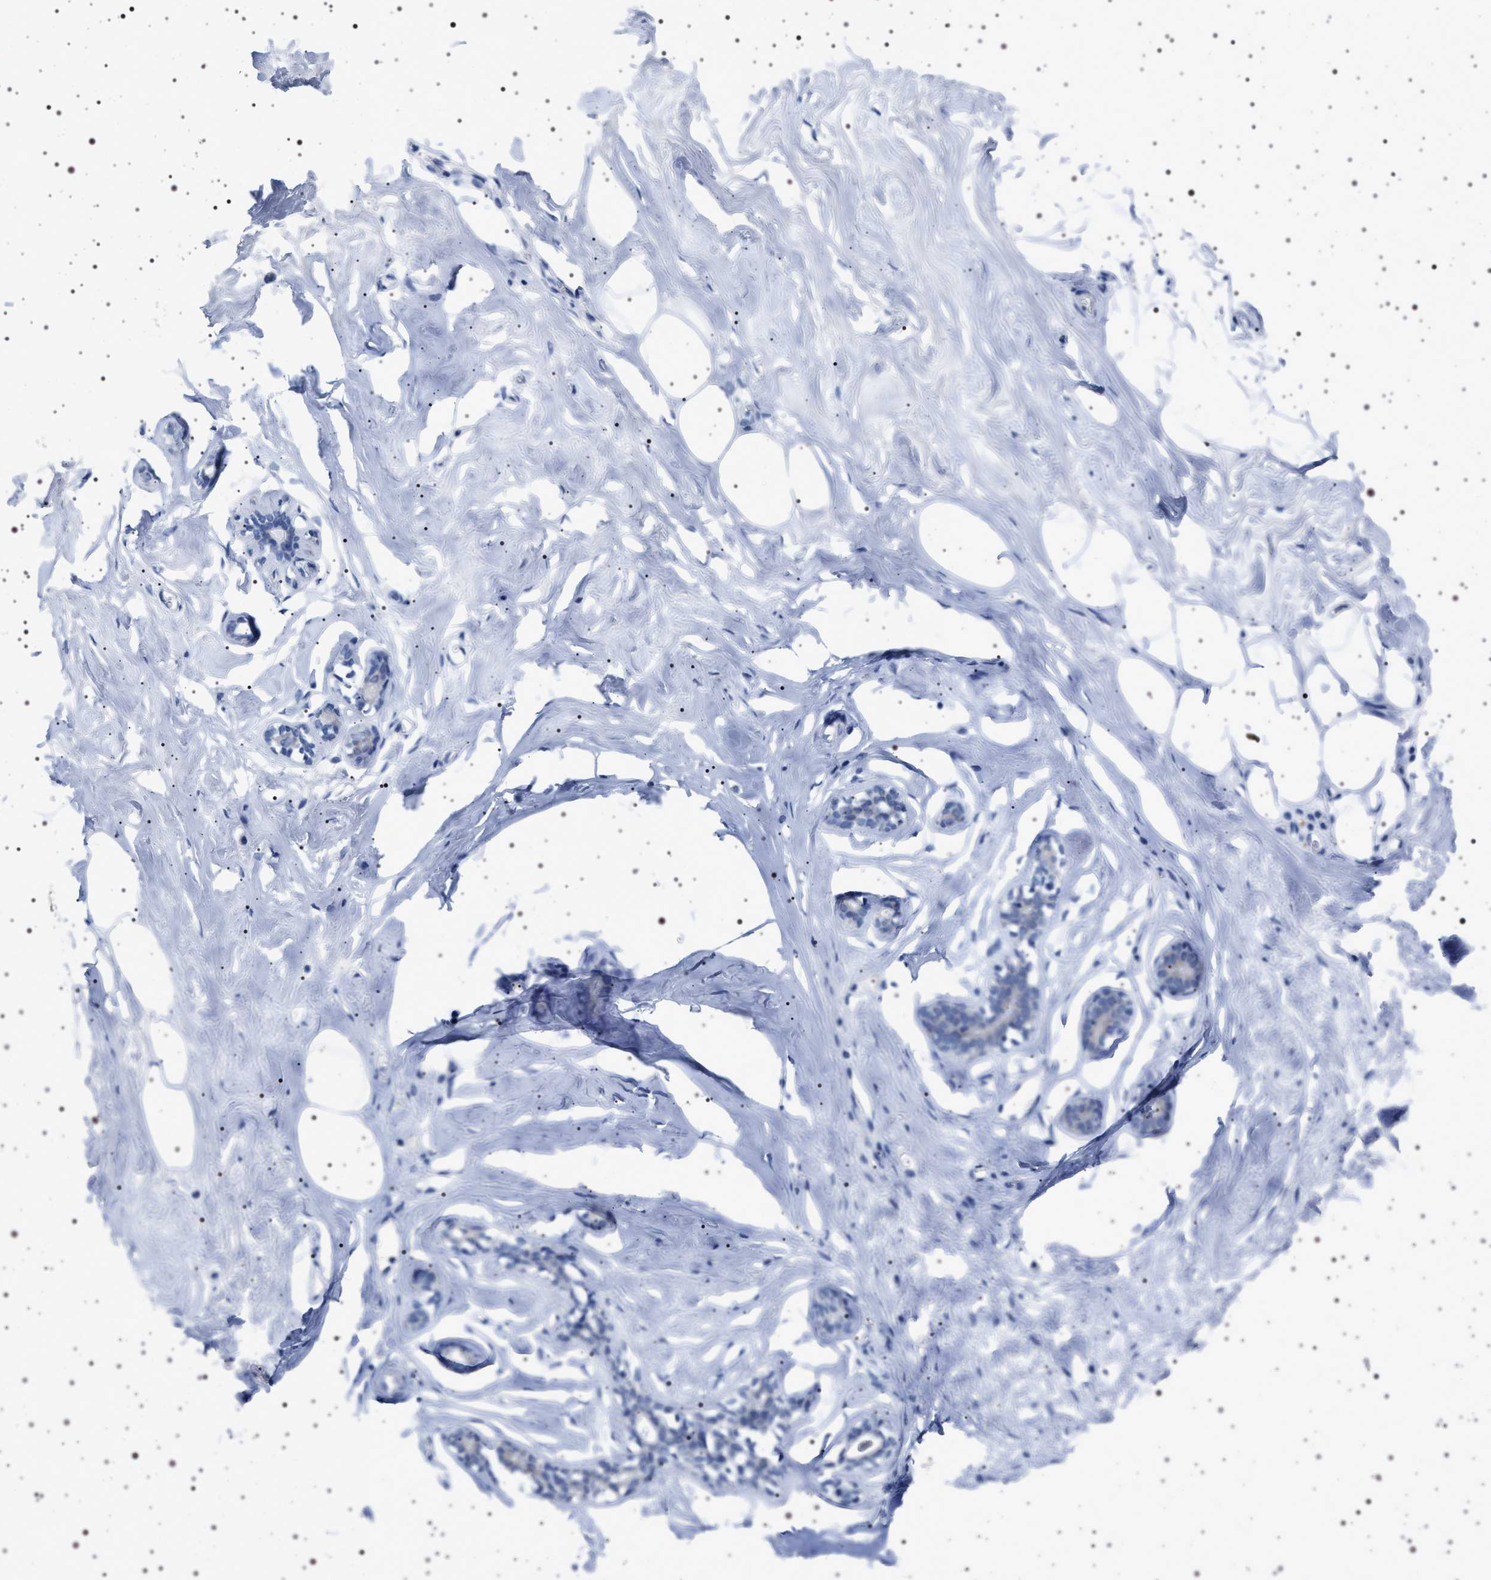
{"staining": {"intensity": "negative", "quantity": "none", "location": "none"}, "tissue": "adipose tissue", "cell_type": "Adipocytes", "image_type": "normal", "snomed": [{"axis": "morphology", "description": "Normal tissue, NOS"}, {"axis": "morphology", "description": "Fibrosis, NOS"}, {"axis": "topography", "description": "Breast"}, {"axis": "topography", "description": "Adipose tissue"}], "caption": "Immunohistochemistry image of benign adipose tissue: adipose tissue stained with DAB (3,3'-diaminobenzidine) reveals no significant protein positivity in adipocytes. Nuclei are stained in blue.", "gene": "NAT9", "patient": {"sex": "female", "age": 39}}